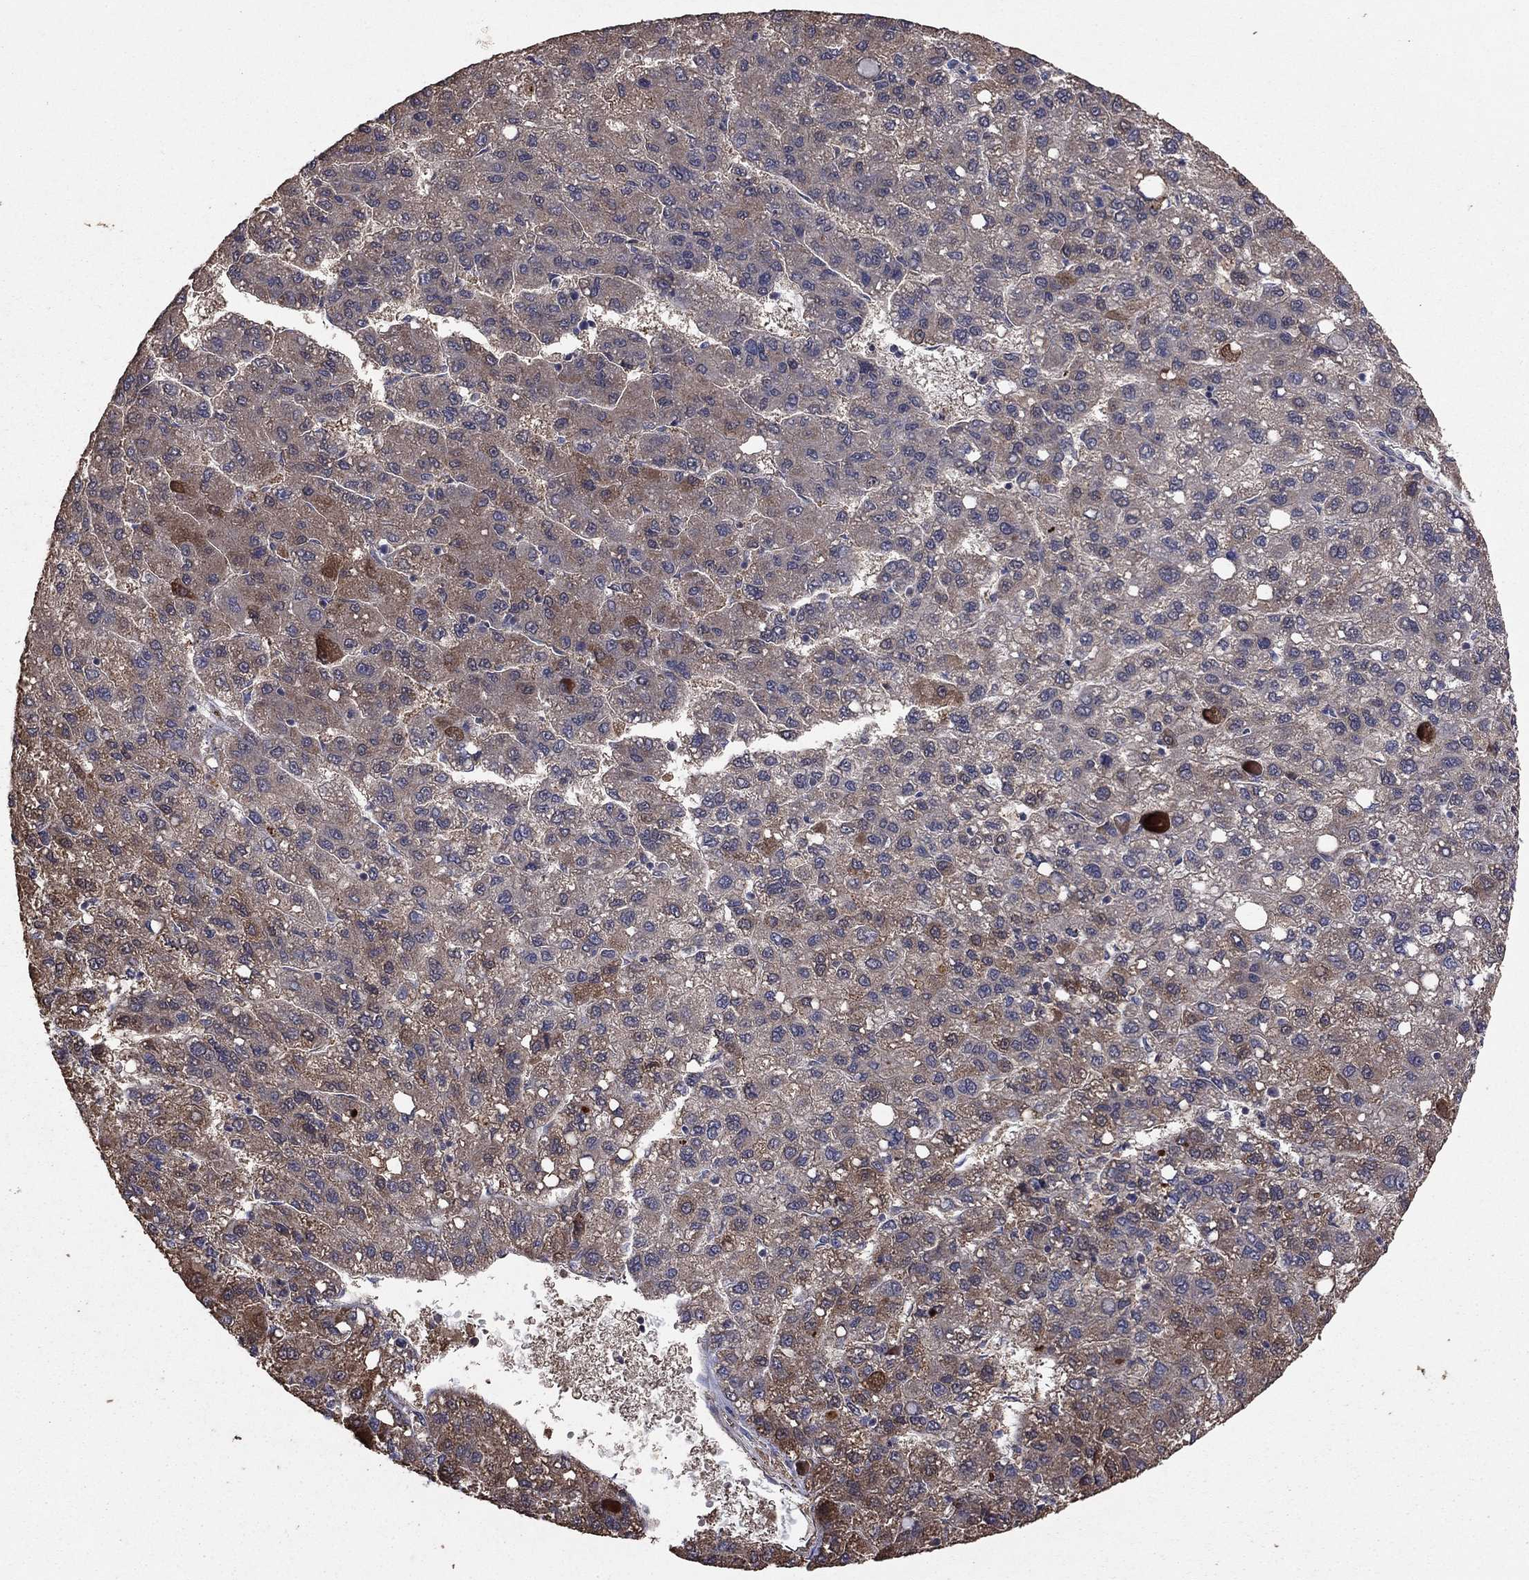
{"staining": {"intensity": "moderate", "quantity": "<25%", "location": "cytoplasmic/membranous"}, "tissue": "liver cancer", "cell_type": "Tumor cells", "image_type": "cancer", "snomed": [{"axis": "morphology", "description": "Carcinoma, Hepatocellular, NOS"}, {"axis": "topography", "description": "Liver"}], "caption": "Tumor cells show moderate cytoplasmic/membranous expression in about <25% of cells in liver cancer.", "gene": "FLT4", "patient": {"sex": "female", "age": 82}}